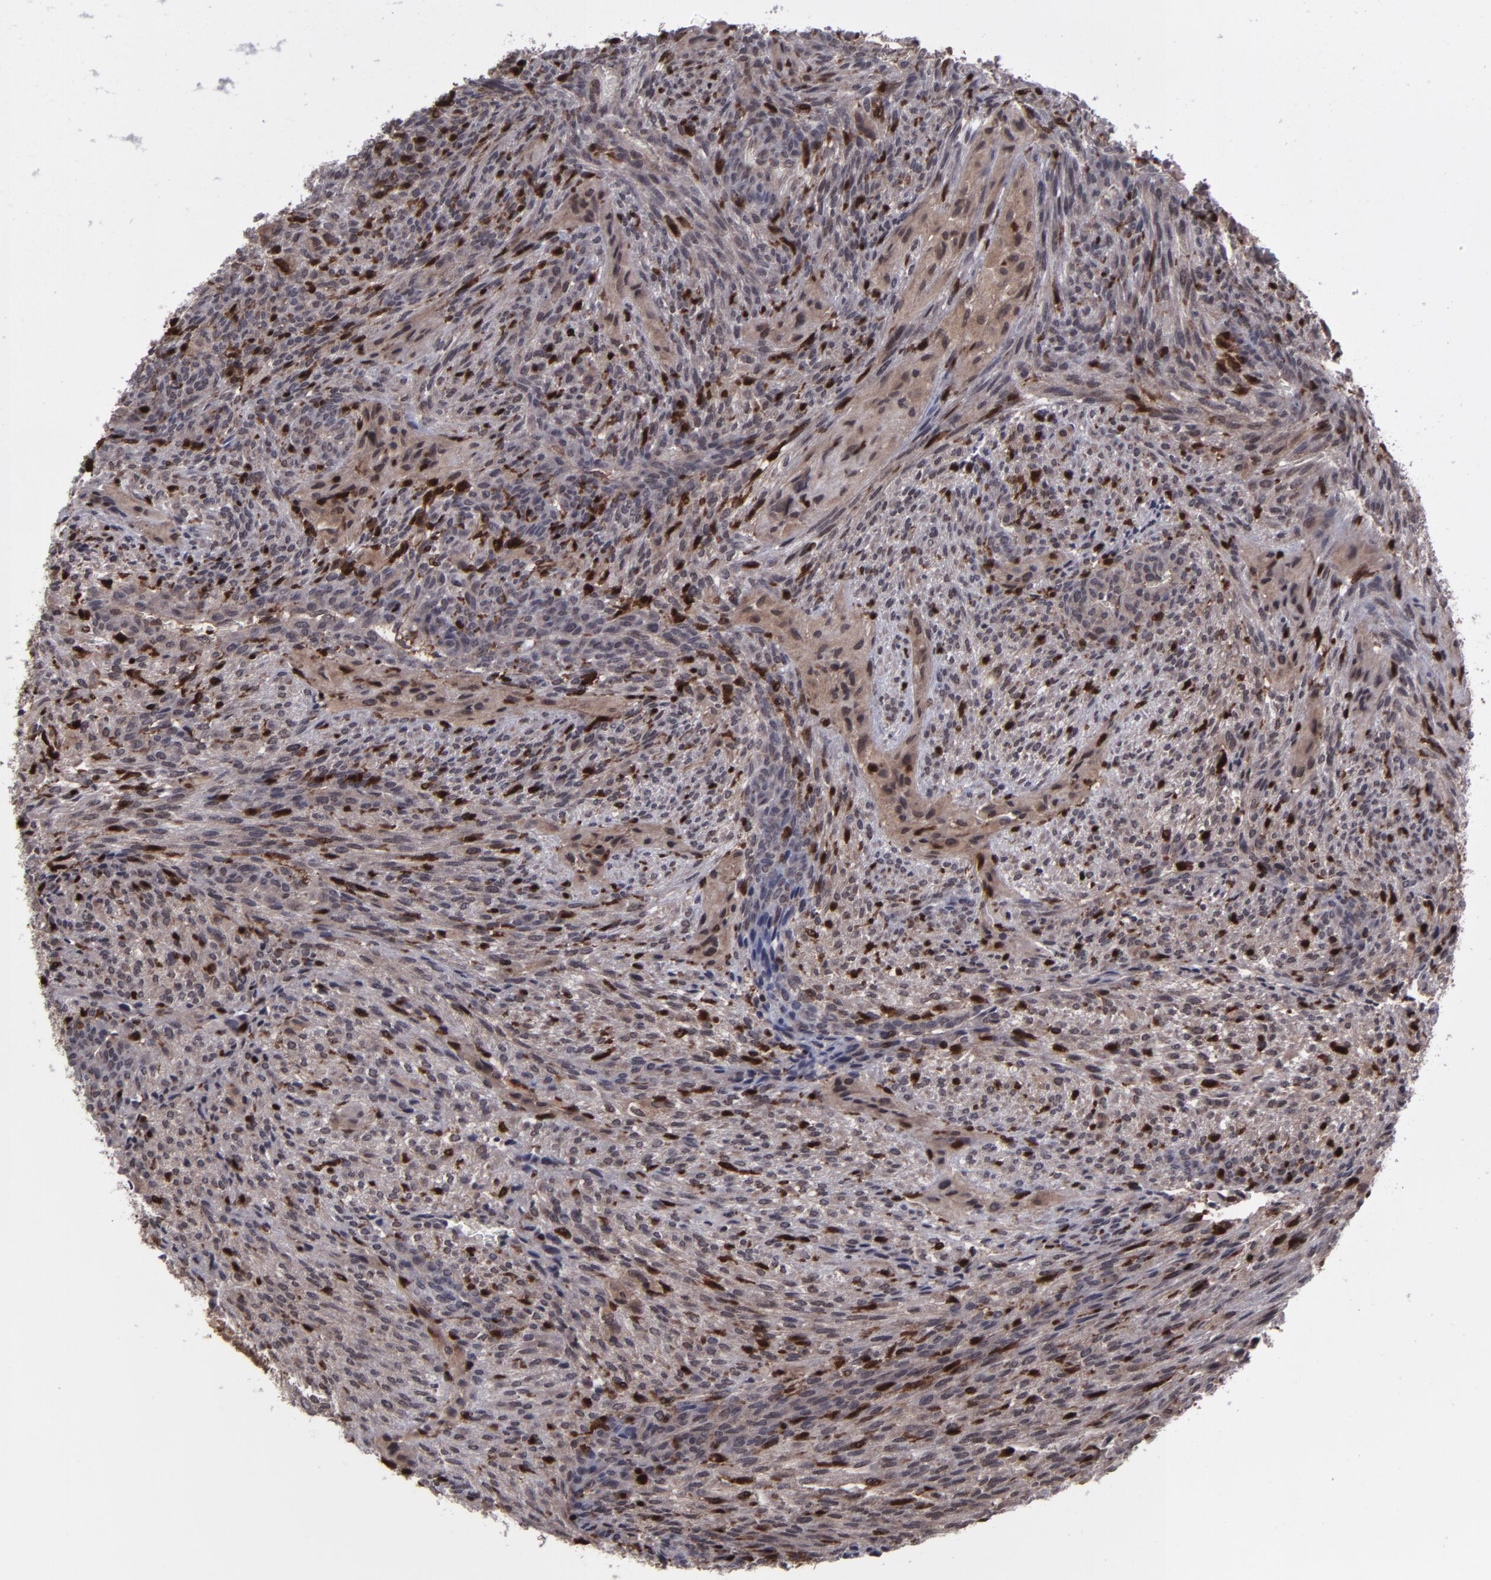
{"staining": {"intensity": "moderate", "quantity": "25%-75%", "location": "cytoplasmic/membranous,nuclear"}, "tissue": "glioma", "cell_type": "Tumor cells", "image_type": "cancer", "snomed": [{"axis": "morphology", "description": "Glioma, malignant, High grade"}, {"axis": "topography", "description": "Cerebral cortex"}], "caption": "A photomicrograph of human glioma stained for a protein displays moderate cytoplasmic/membranous and nuclear brown staining in tumor cells.", "gene": "GRB2", "patient": {"sex": "female", "age": 55}}